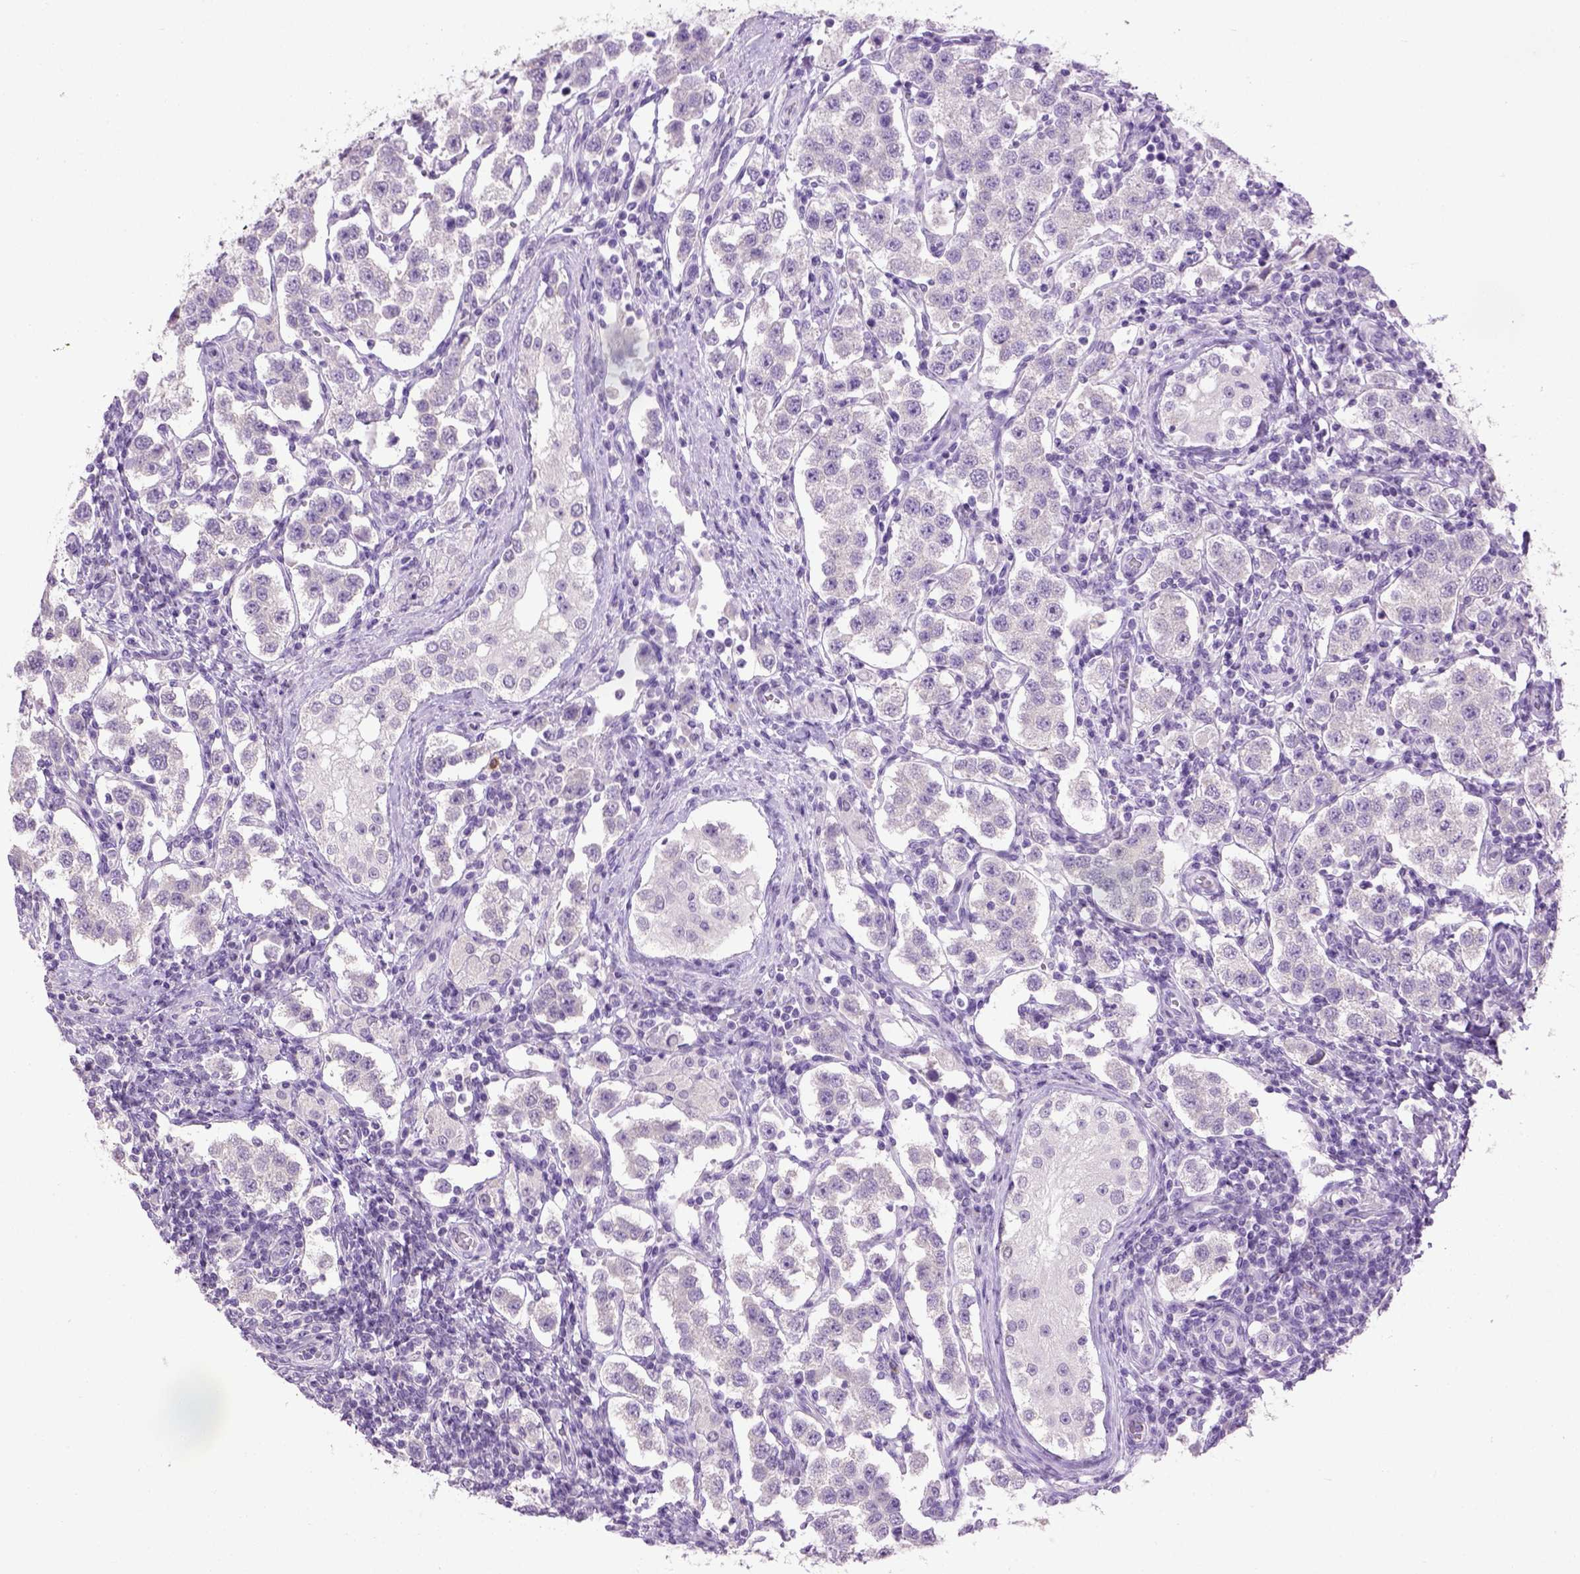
{"staining": {"intensity": "negative", "quantity": "none", "location": "none"}, "tissue": "testis cancer", "cell_type": "Tumor cells", "image_type": "cancer", "snomed": [{"axis": "morphology", "description": "Seminoma, NOS"}, {"axis": "topography", "description": "Testis"}], "caption": "An immunohistochemistry (IHC) histopathology image of testis cancer (seminoma) is shown. There is no staining in tumor cells of testis cancer (seminoma).", "gene": "CYP24A1", "patient": {"sex": "male", "age": 37}}